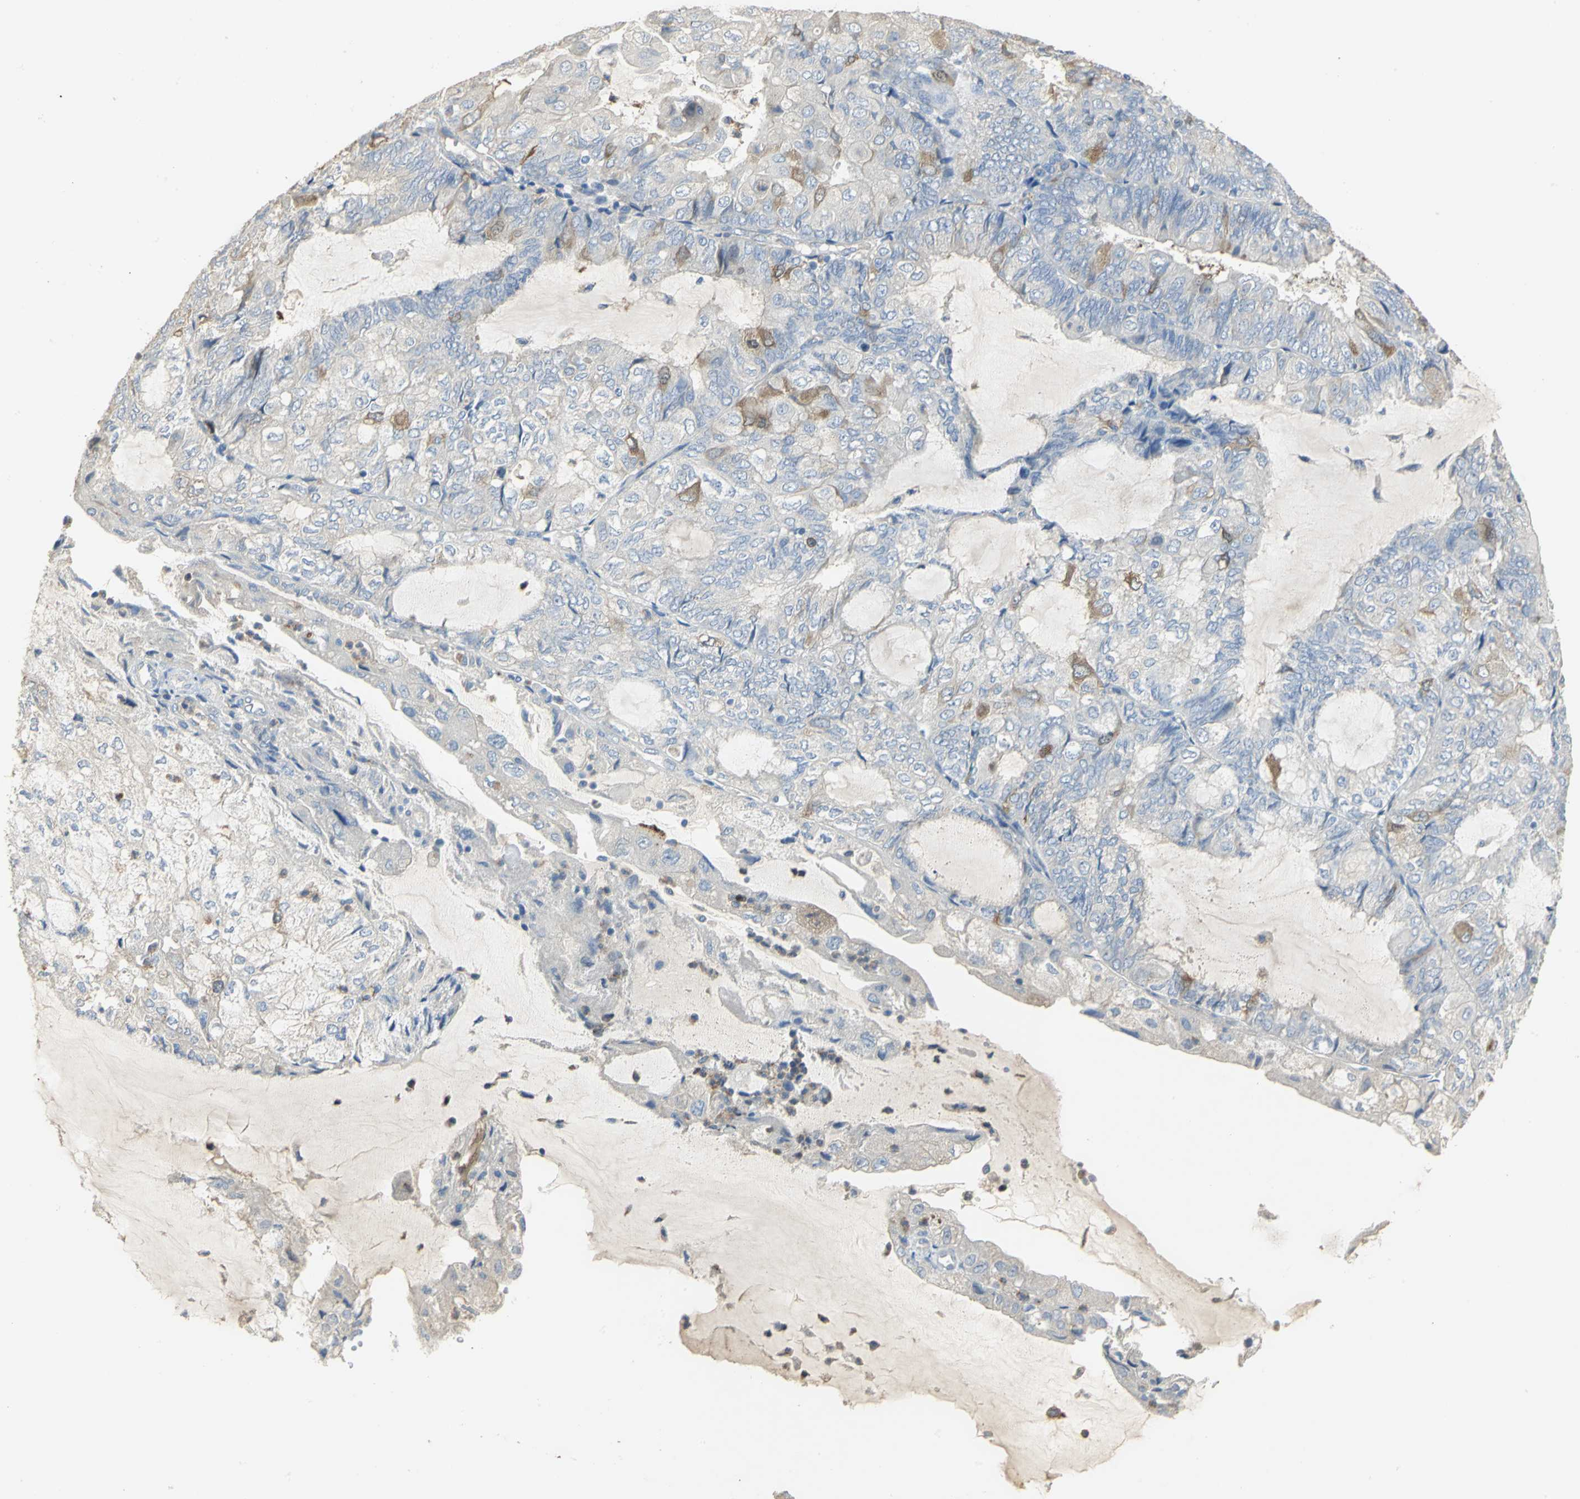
{"staining": {"intensity": "moderate", "quantity": "<25%", "location": "cytoplasmic/membranous"}, "tissue": "endometrial cancer", "cell_type": "Tumor cells", "image_type": "cancer", "snomed": [{"axis": "morphology", "description": "Adenocarcinoma, NOS"}, {"axis": "topography", "description": "Endometrium"}], "caption": "IHC (DAB (3,3'-diaminobenzidine)) staining of endometrial cancer reveals moderate cytoplasmic/membranous protein positivity in about <25% of tumor cells.", "gene": "DLGAP5", "patient": {"sex": "female", "age": 81}}